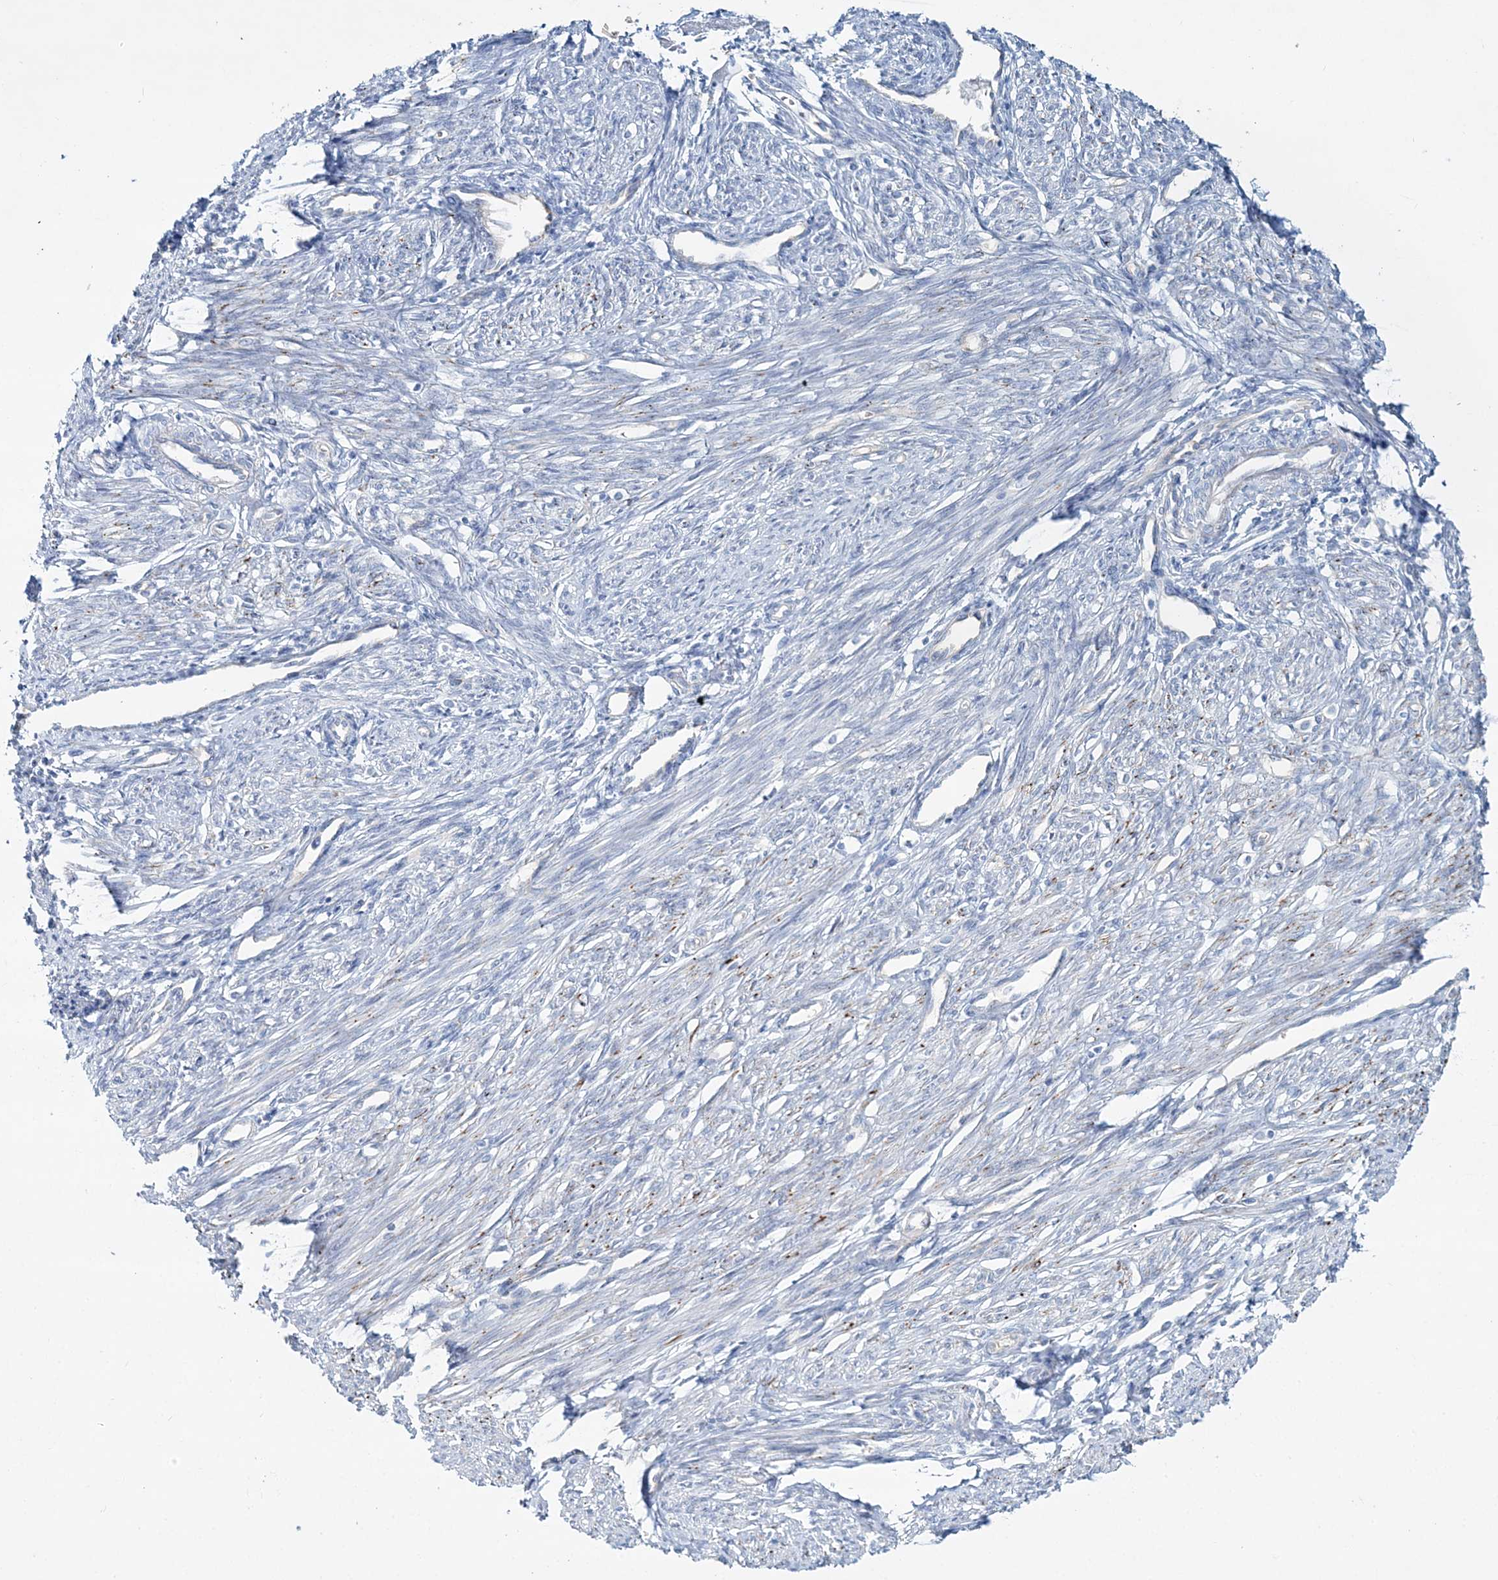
{"staining": {"intensity": "negative", "quantity": "none", "location": "none"}, "tissue": "endometrium", "cell_type": "Cells in endometrial stroma", "image_type": "normal", "snomed": [{"axis": "morphology", "description": "Normal tissue, NOS"}, {"axis": "topography", "description": "Endometrium"}], "caption": "Endometrium was stained to show a protein in brown. There is no significant expression in cells in endometrial stroma. (Brightfield microscopy of DAB immunohistochemistry at high magnification).", "gene": "ADGRL1", "patient": {"sex": "female", "age": 56}}